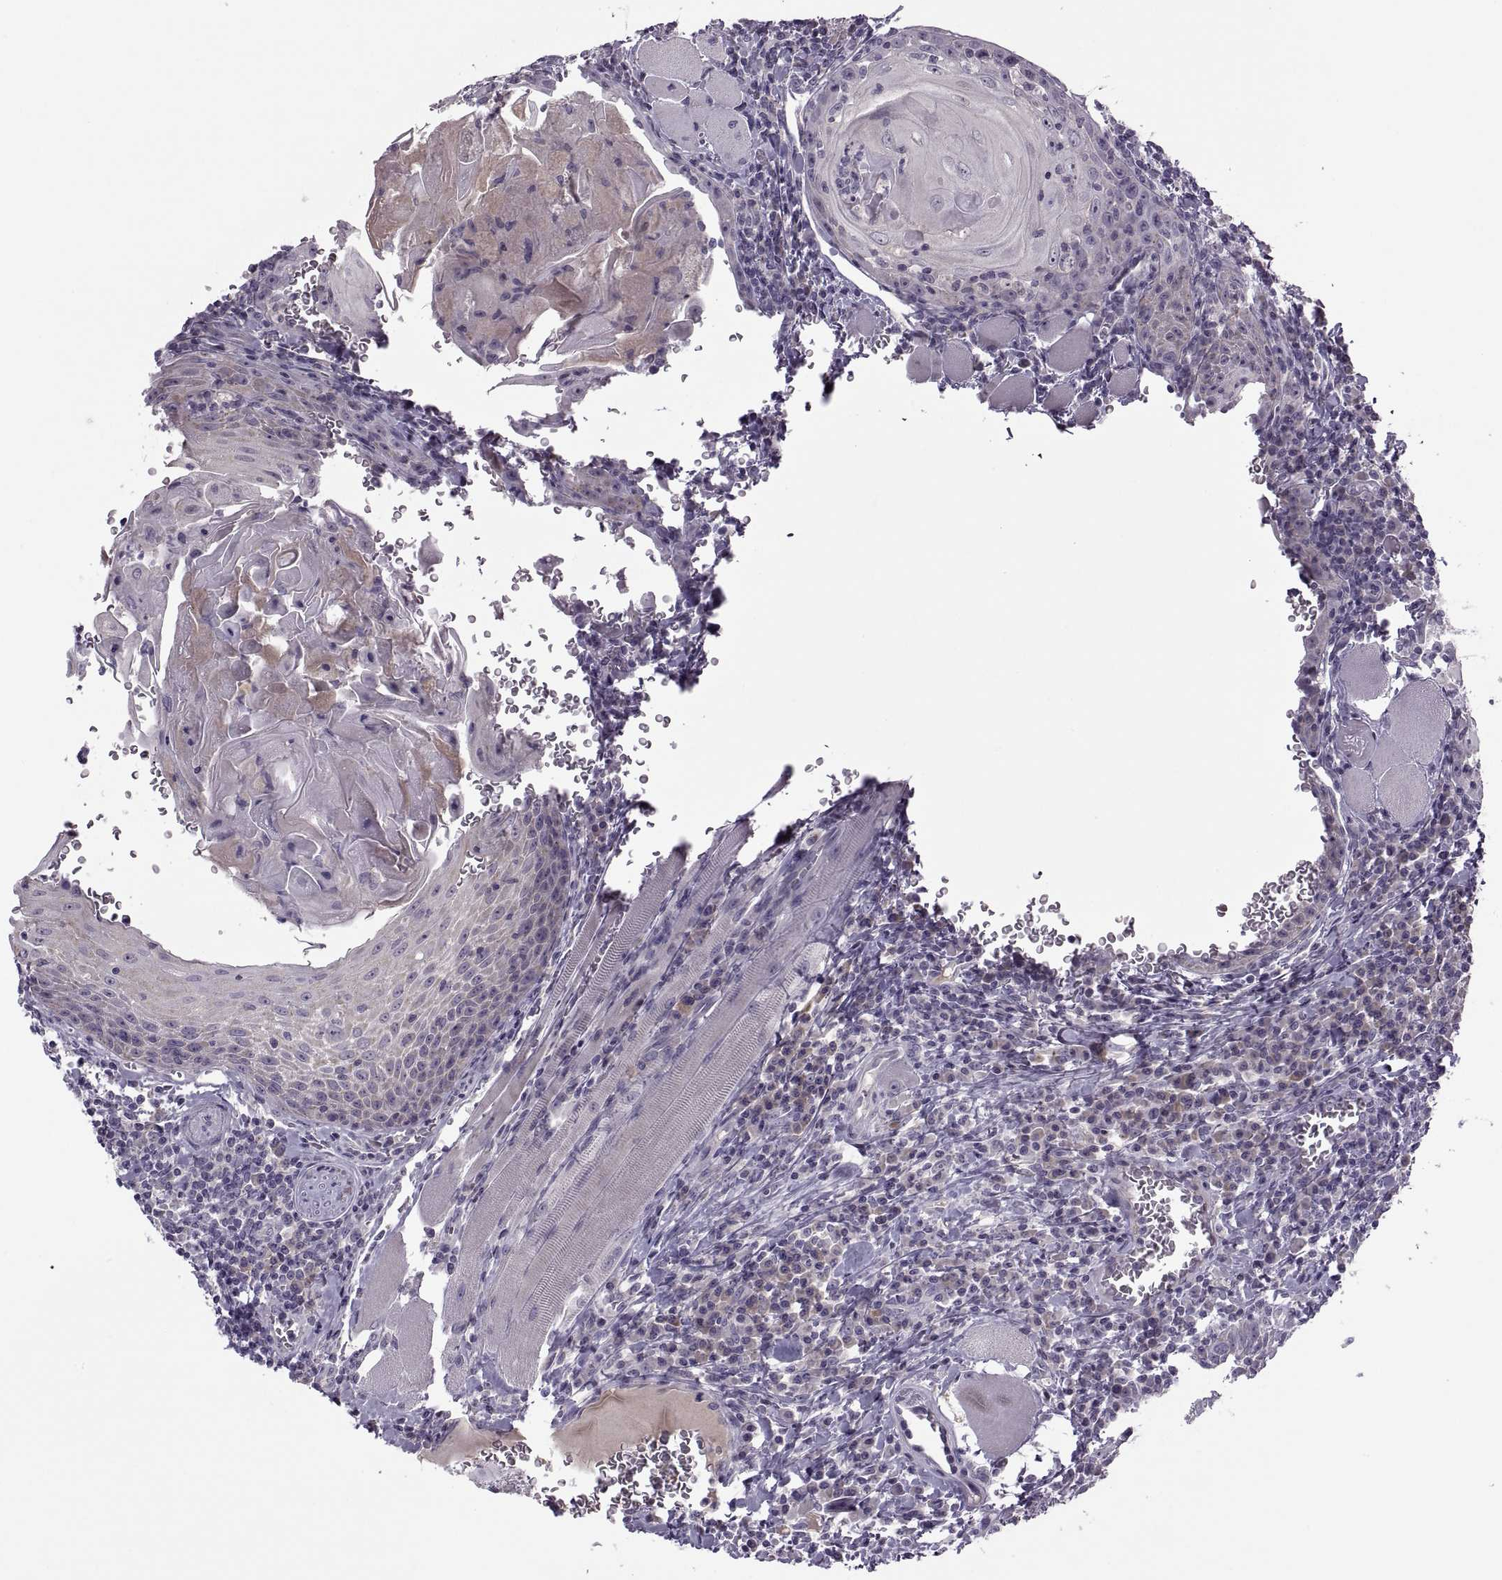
{"staining": {"intensity": "moderate", "quantity": "<25%", "location": "cytoplasmic/membranous"}, "tissue": "head and neck cancer", "cell_type": "Tumor cells", "image_type": "cancer", "snomed": [{"axis": "morphology", "description": "Normal tissue, NOS"}, {"axis": "morphology", "description": "Squamous cell carcinoma, NOS"}, {"axis": "topography", "description": "Oral tissue"}, {"axis": "topography", "description": "Head-Neck"}], "caption": "Human head and neck cancer stained for a protein (brown) reveals moderate cytoplasmic/membranous positive expression in about <25% of tumor cells.", "gene": "RSPH6A", "patient": {"sex": "male", "age": 52}}